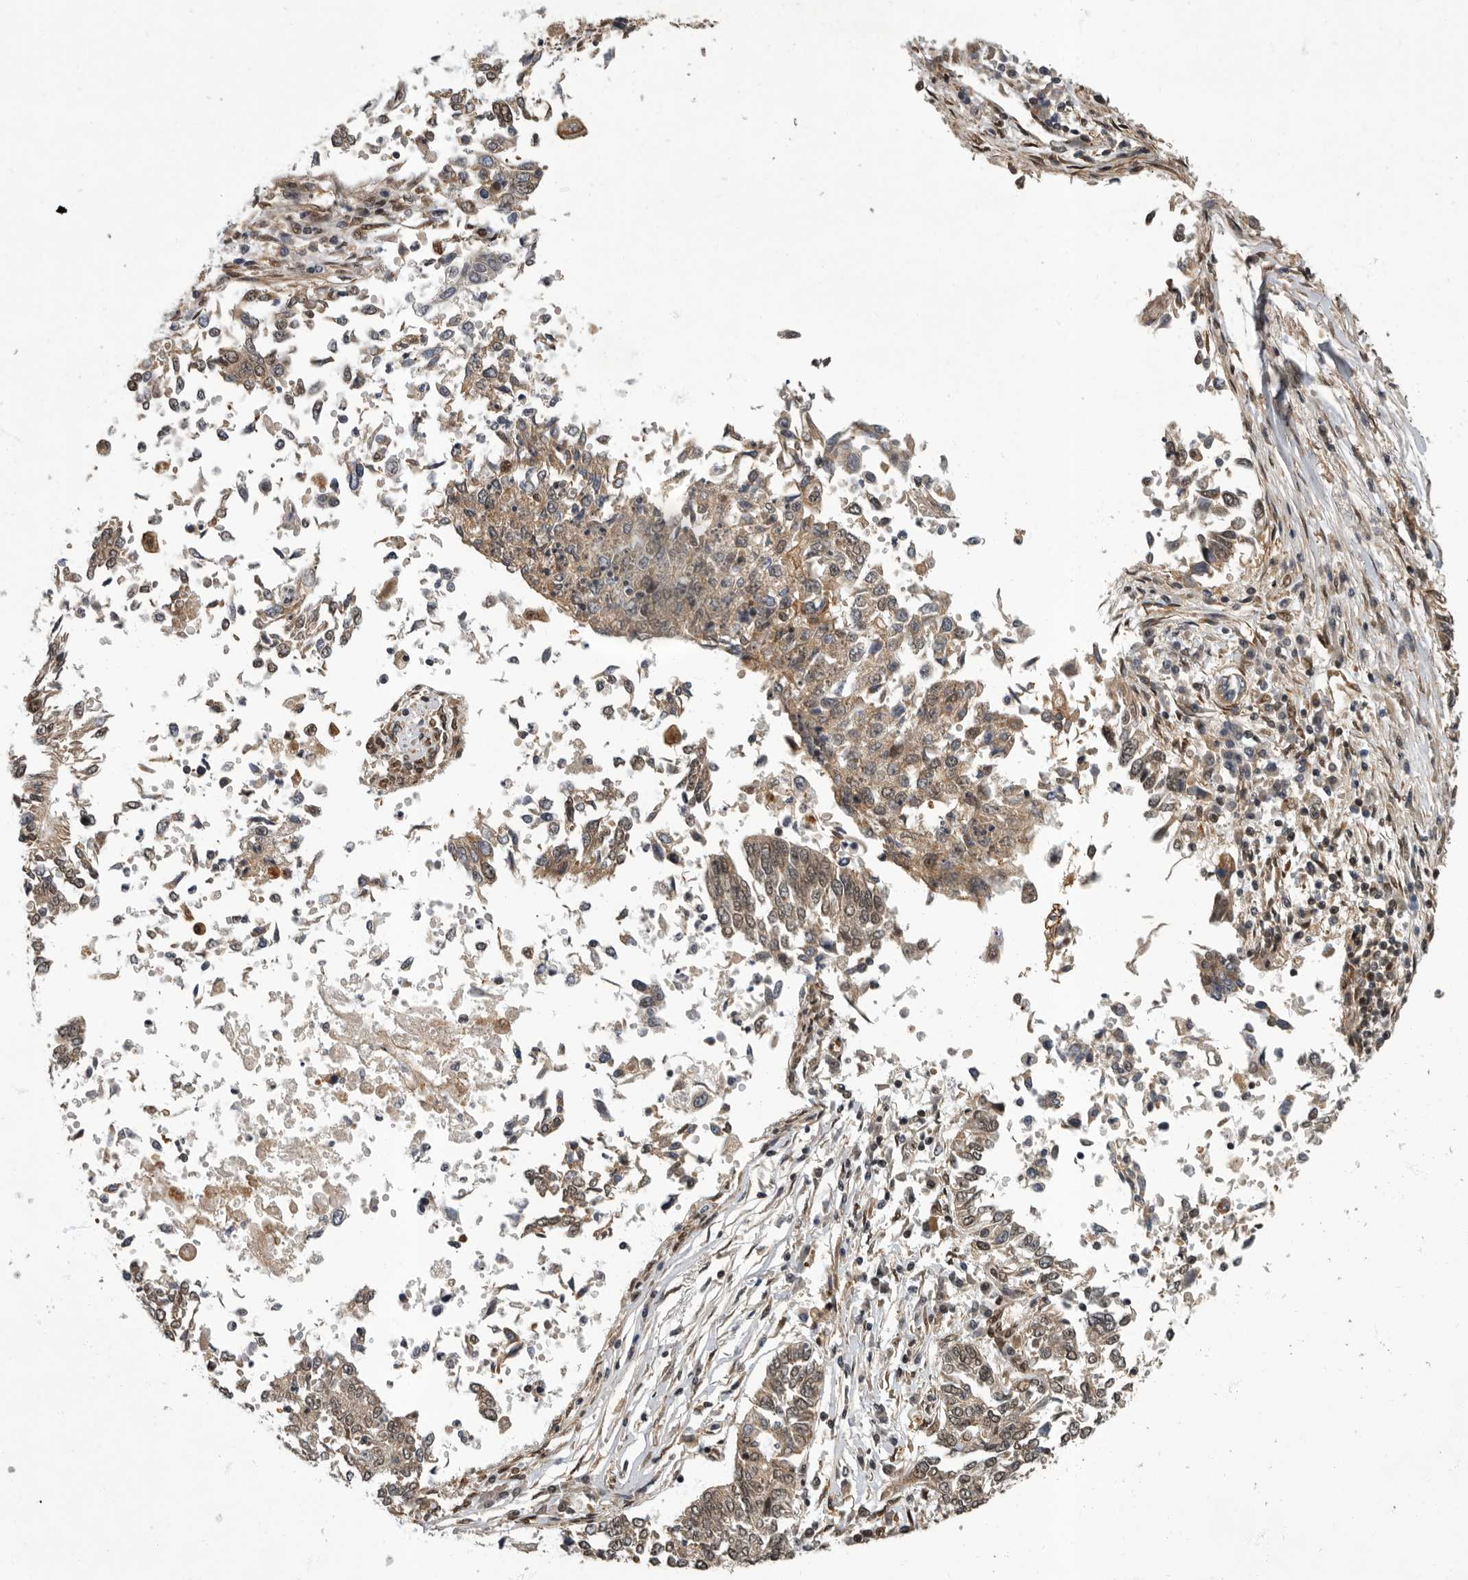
{"staining": {"intensity": "moderate", "quantity": ">75%", "location": "nuclear"}, "tissue": "lung cancer", "cell_type": "Tumor cells", "image_type": "cancer", "snomed": [{"axis": "morphology", "description": "Normal tissue, NOS"}, {"axis": "morphology", "description": "Squamous cell carcinoma, NOS"}, {"axis": "topography", "description": "Cartilage tissue"}, {"axis": "topography", "description": "Bronchus"}, {"axis": "topography", "description": "Lung"}, {"axis": "topography", "description": "Peripheral nerve tissue"}], "caption": "The photomicrograph shows a brown stain indicating the presence of a protein in the nuclear of tumor cells in lung cancer.", "gene": "VPS50", "patient": {"sex": "female", "age": 49}}